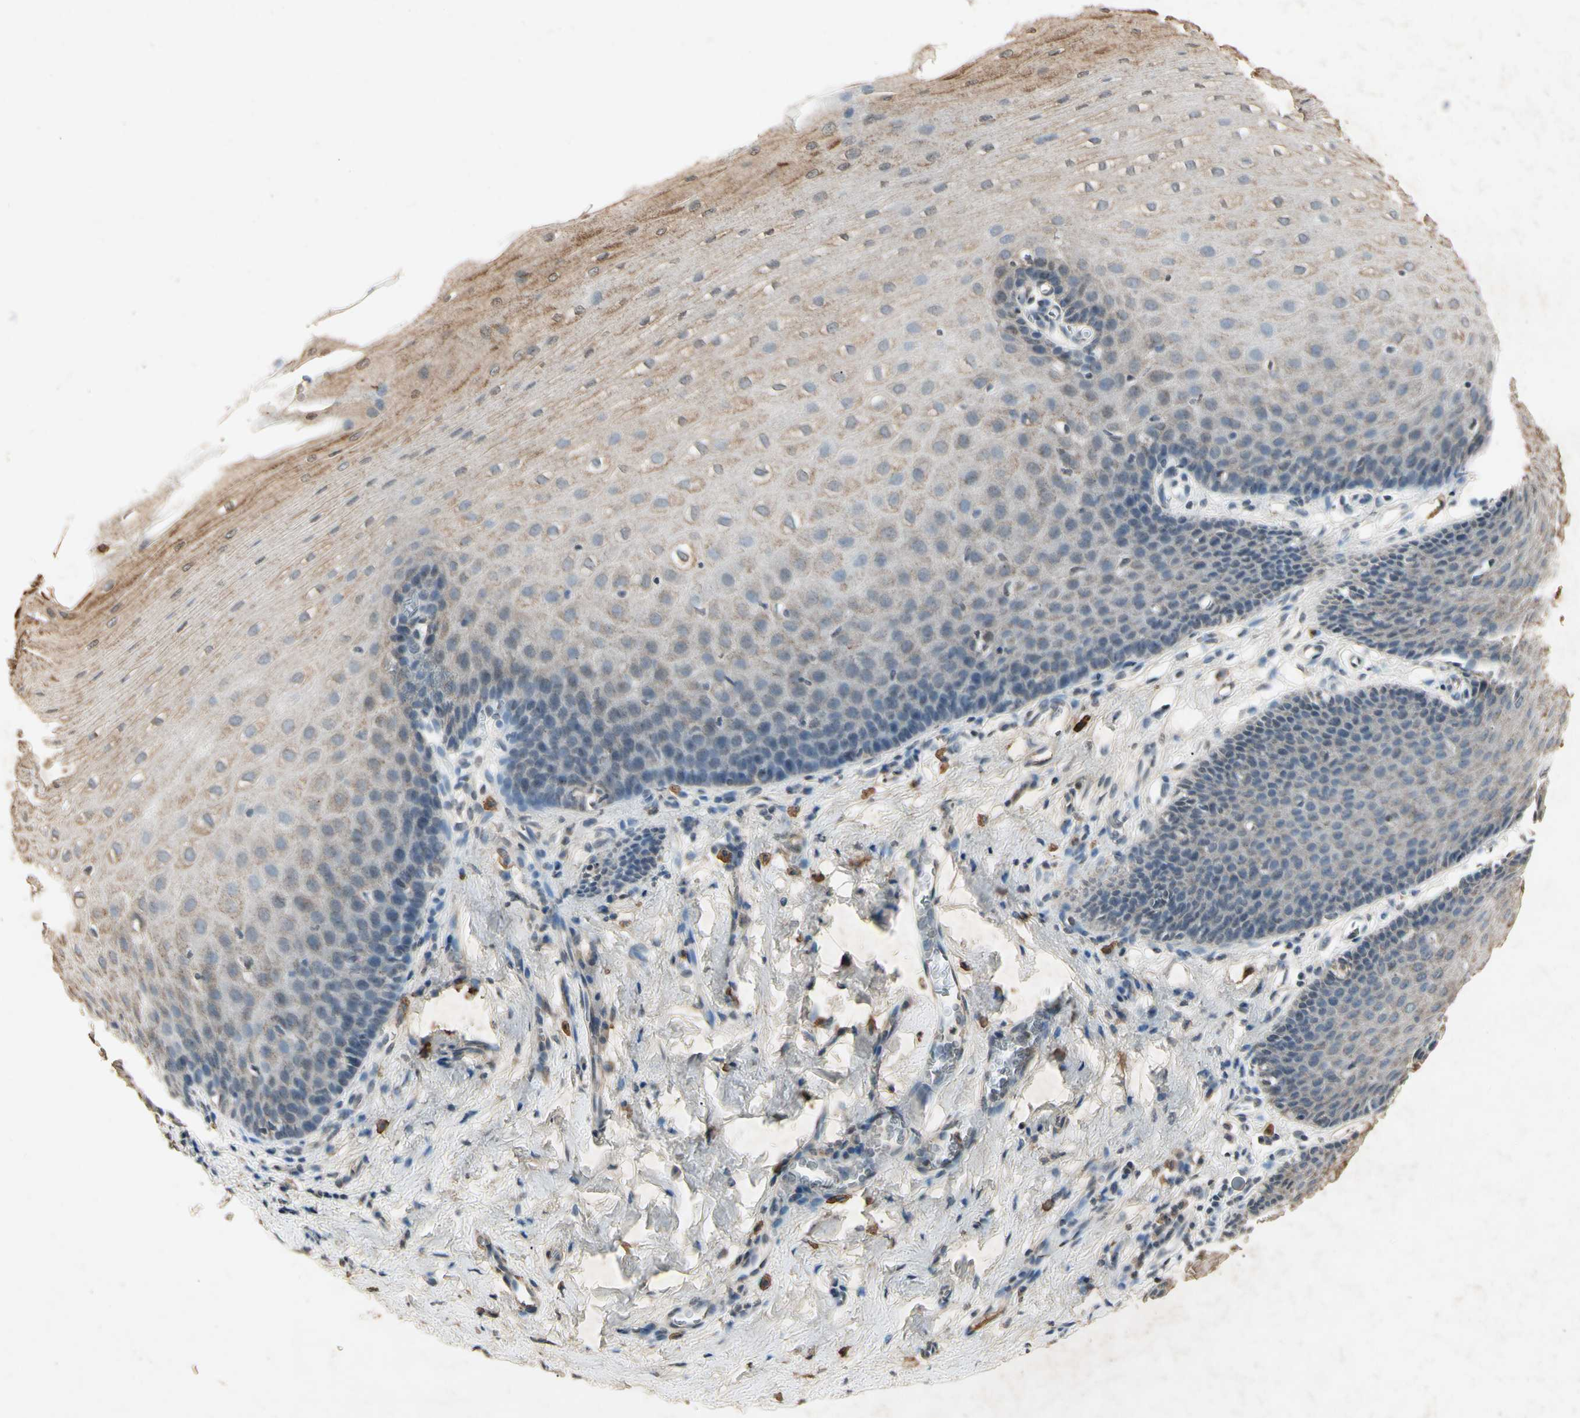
{"staining": {"intensity": "moderate", "quantity": ">75%", "location": "cytoplasmic/membranous"}, "tissue": "esophagus", "cell_type": "Squamous epithelial cells", "image_type": "normal", "snomed": [{"axis": "morphology", "description": "Normal tissue, NOS"}, {"axis": "topography", "description": "Esophagus"}], "caption": "IHC (DAB (3,3'-diaminobenzidine)) staining of unremarkable human esophagus exhibits moderate cytoplasmic/membranous protein expression in about >75% of squamous epithelial cells.", "gene": "CP", "patient": {"sex": "male", "age": 70}}